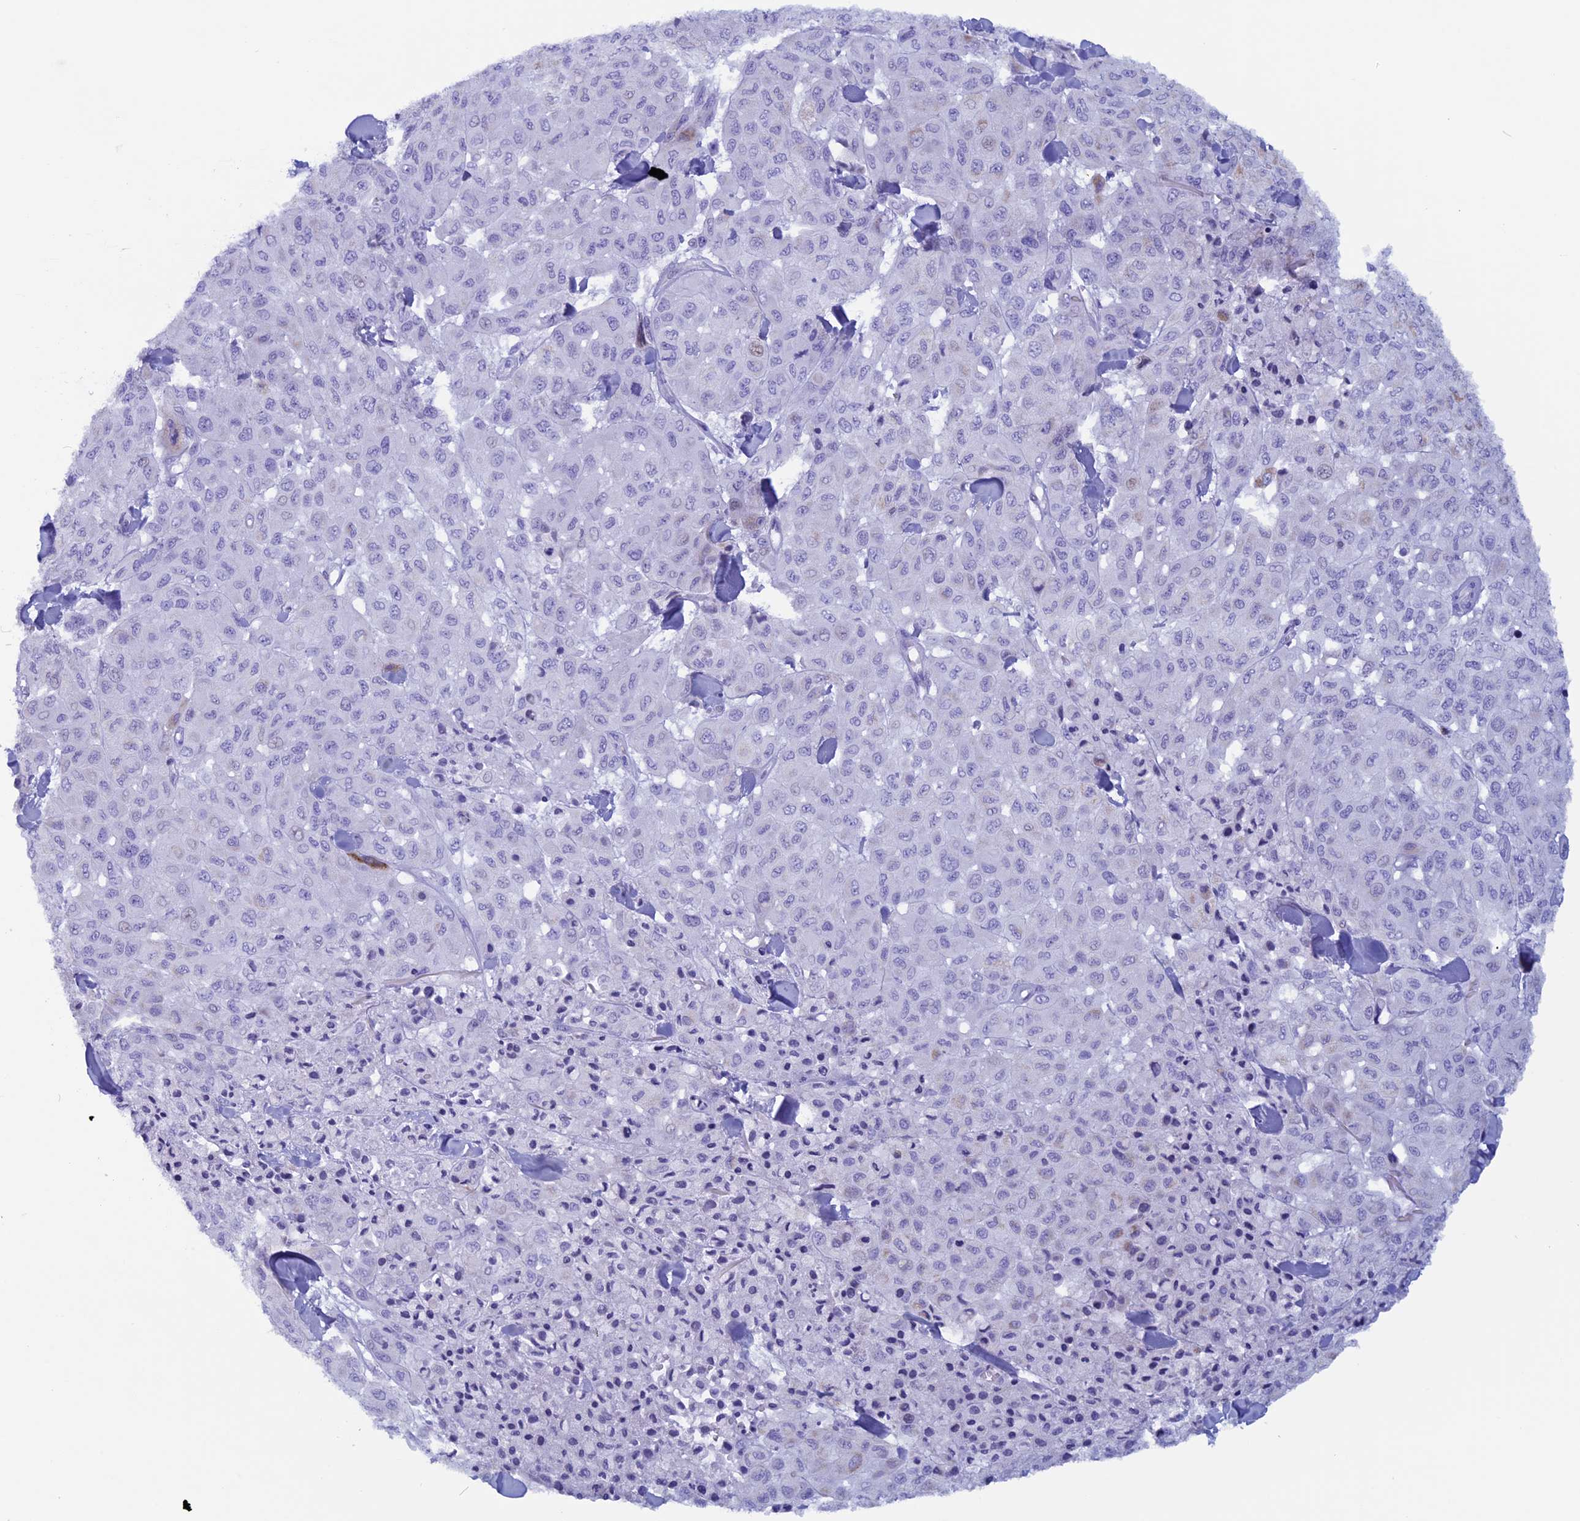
{"staining": {"intensity": "negative", "quantity": "none", "location": "none"}, "tissue": "melanoma", "cell_type": "Tumor cells", "image_type": "cancer", "snomed": [{"axis": "morphology", "description": "Malignant melanoma, Metastatic site"}, {"axis": "topography", "description": "Skin"}], "caption": "Malignant melanoma (metastatic site) was stained to show a protein in brown. There is no significant expression in tumor cells.", "gene": "ZNF563", "patient": {"sex": "female", "age": 81}}